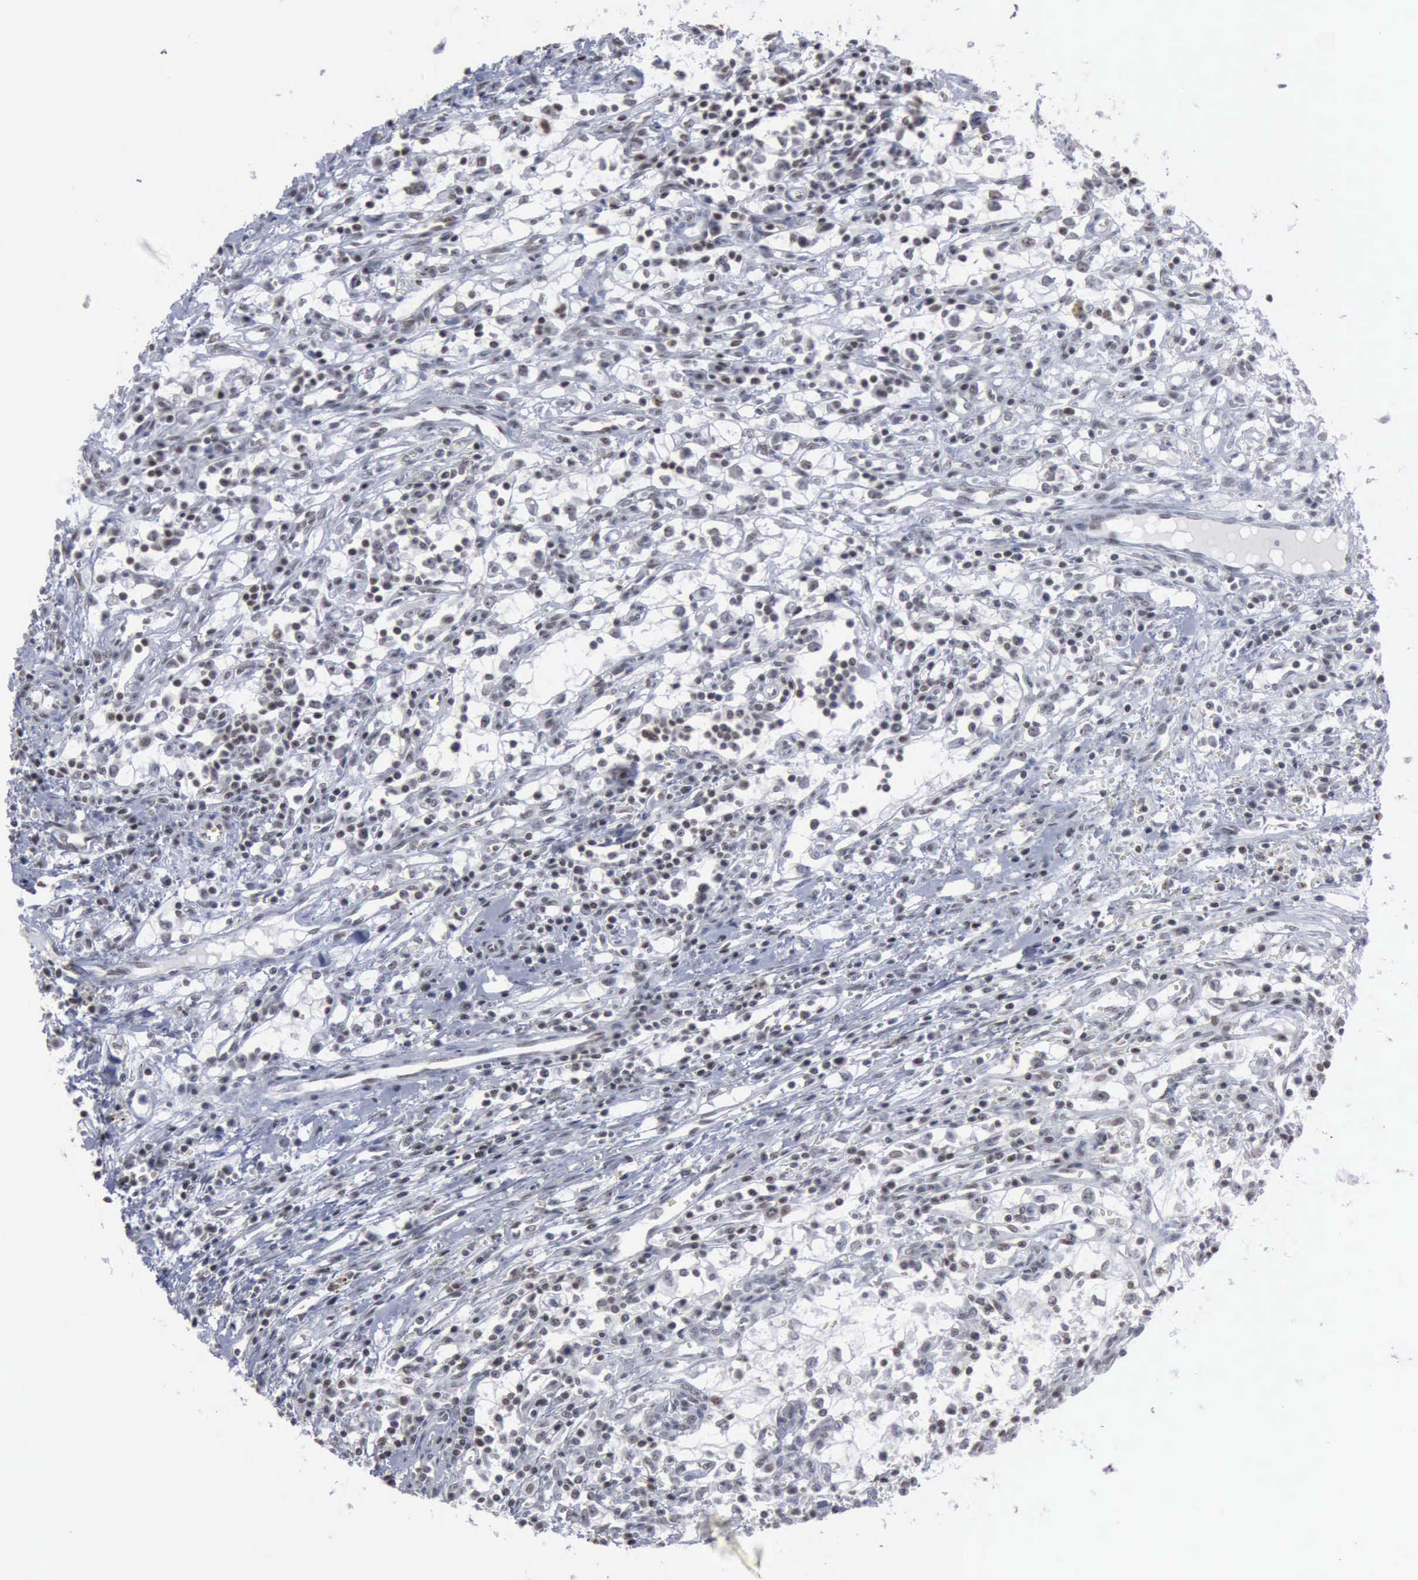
{"staining": {"intensity": "weak", "quantity": "<25%", "location": "nuclear"}, "tissue": "renal cancer", "cell_type": "Tumor cells", "image_type": "cancer", "snomed": [{"axis": "morphology", "description": "Adenocarcinoma, NOS"}, {"axis": "topography", "description": "Kidney"}], "caption": "Immunohistochemistry (IHC) photomicrograph of neoplastic tissue: renal adenocarcinoma stained with DAB displays no significant protein positivity in tumor cells.", "gene": "XPA", "patient": {"sex": "male", "age": 82}}